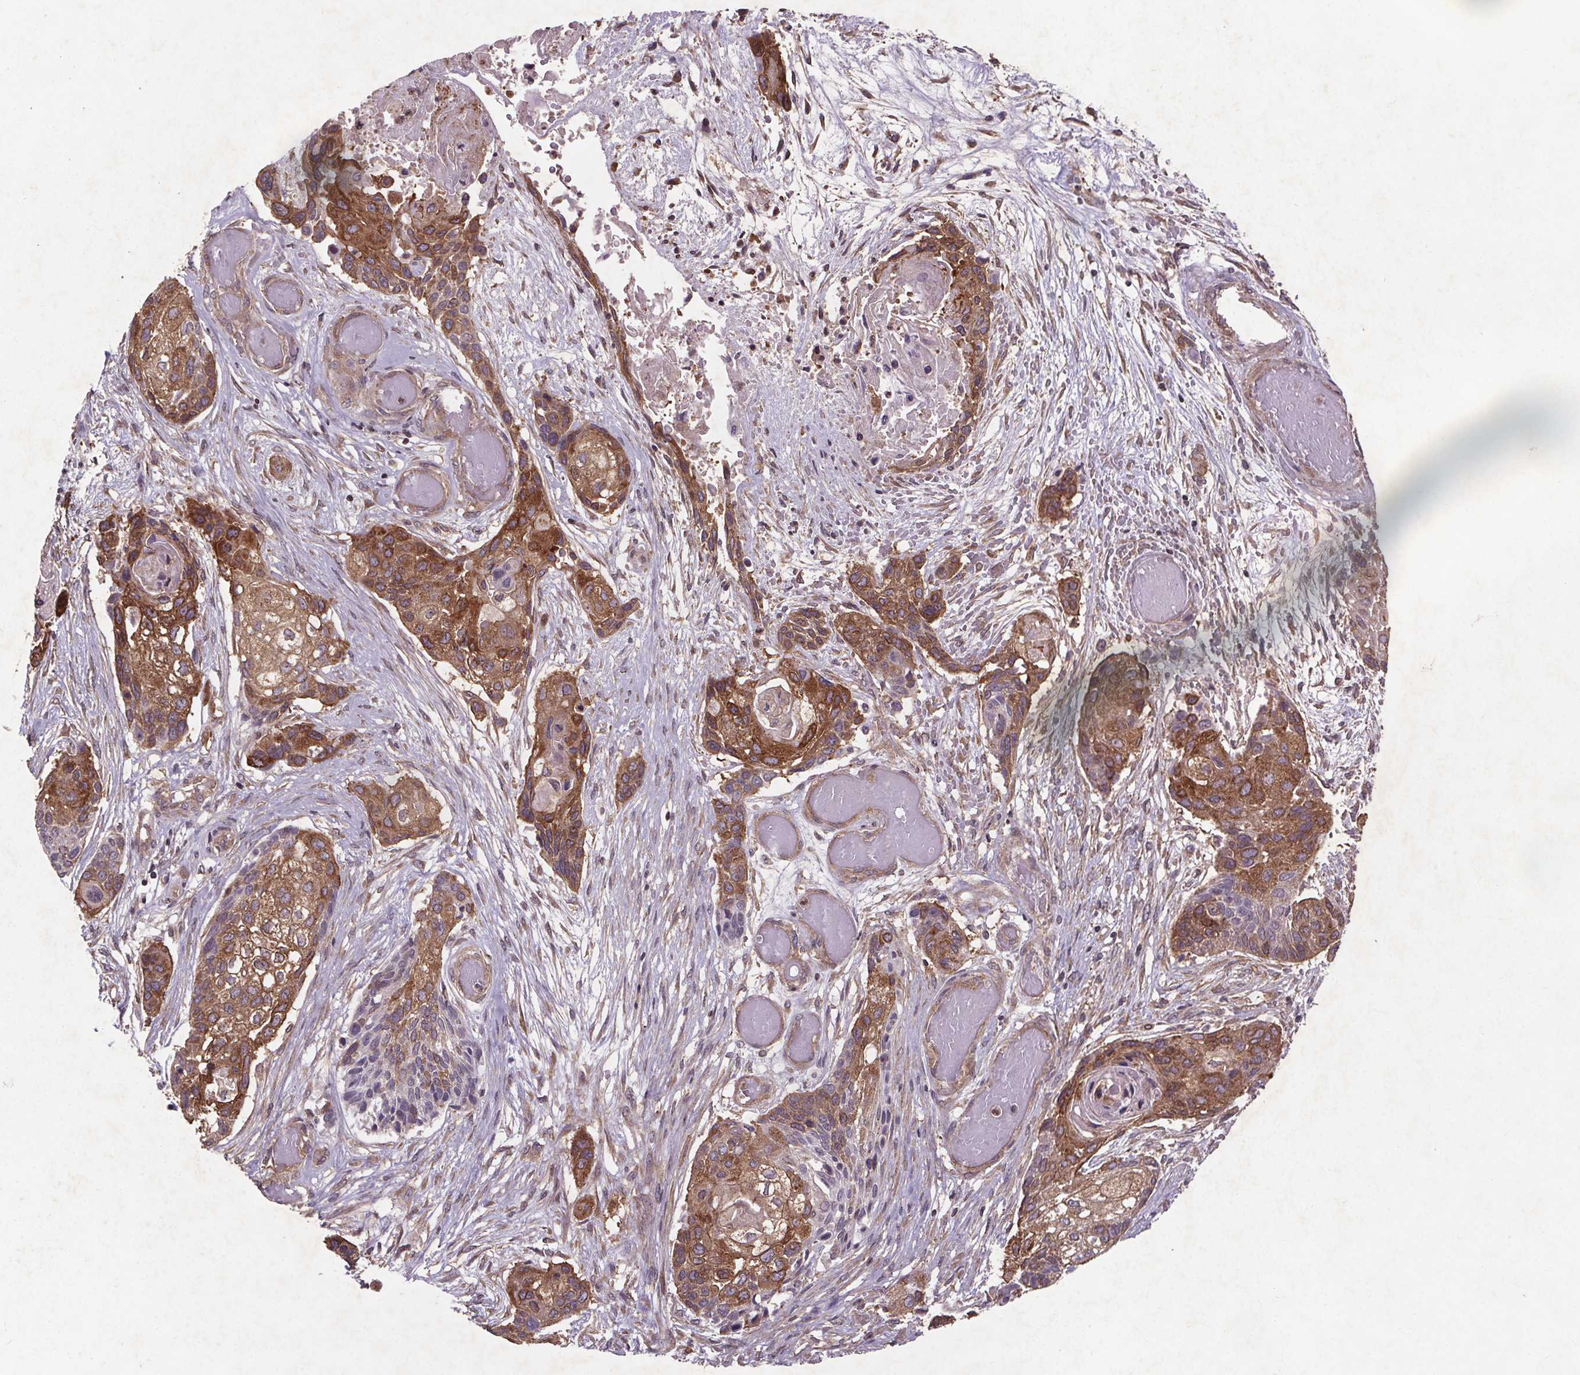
{"staining": {"intensity": "moderate", "quantity": ">75%", "location": "cytoplasmic/membranous"}, "tissue": "lung cancer", "cell_type": "Tumor cells", "image_type": "cancer", "snomed": [{"axis": "morphology", "description": "Squamous cell carcinoma, NOS"}, {"axis": "topography", "description": "Lung"}], "caption": "Tumor cells show medium levels of moderate cytoplasmic/membranous staining in about >75% of cells in lung cancer (squamous cell carcinoma).", "gene": "STRN3", "patient": {"sex": "male", "age": 69}}